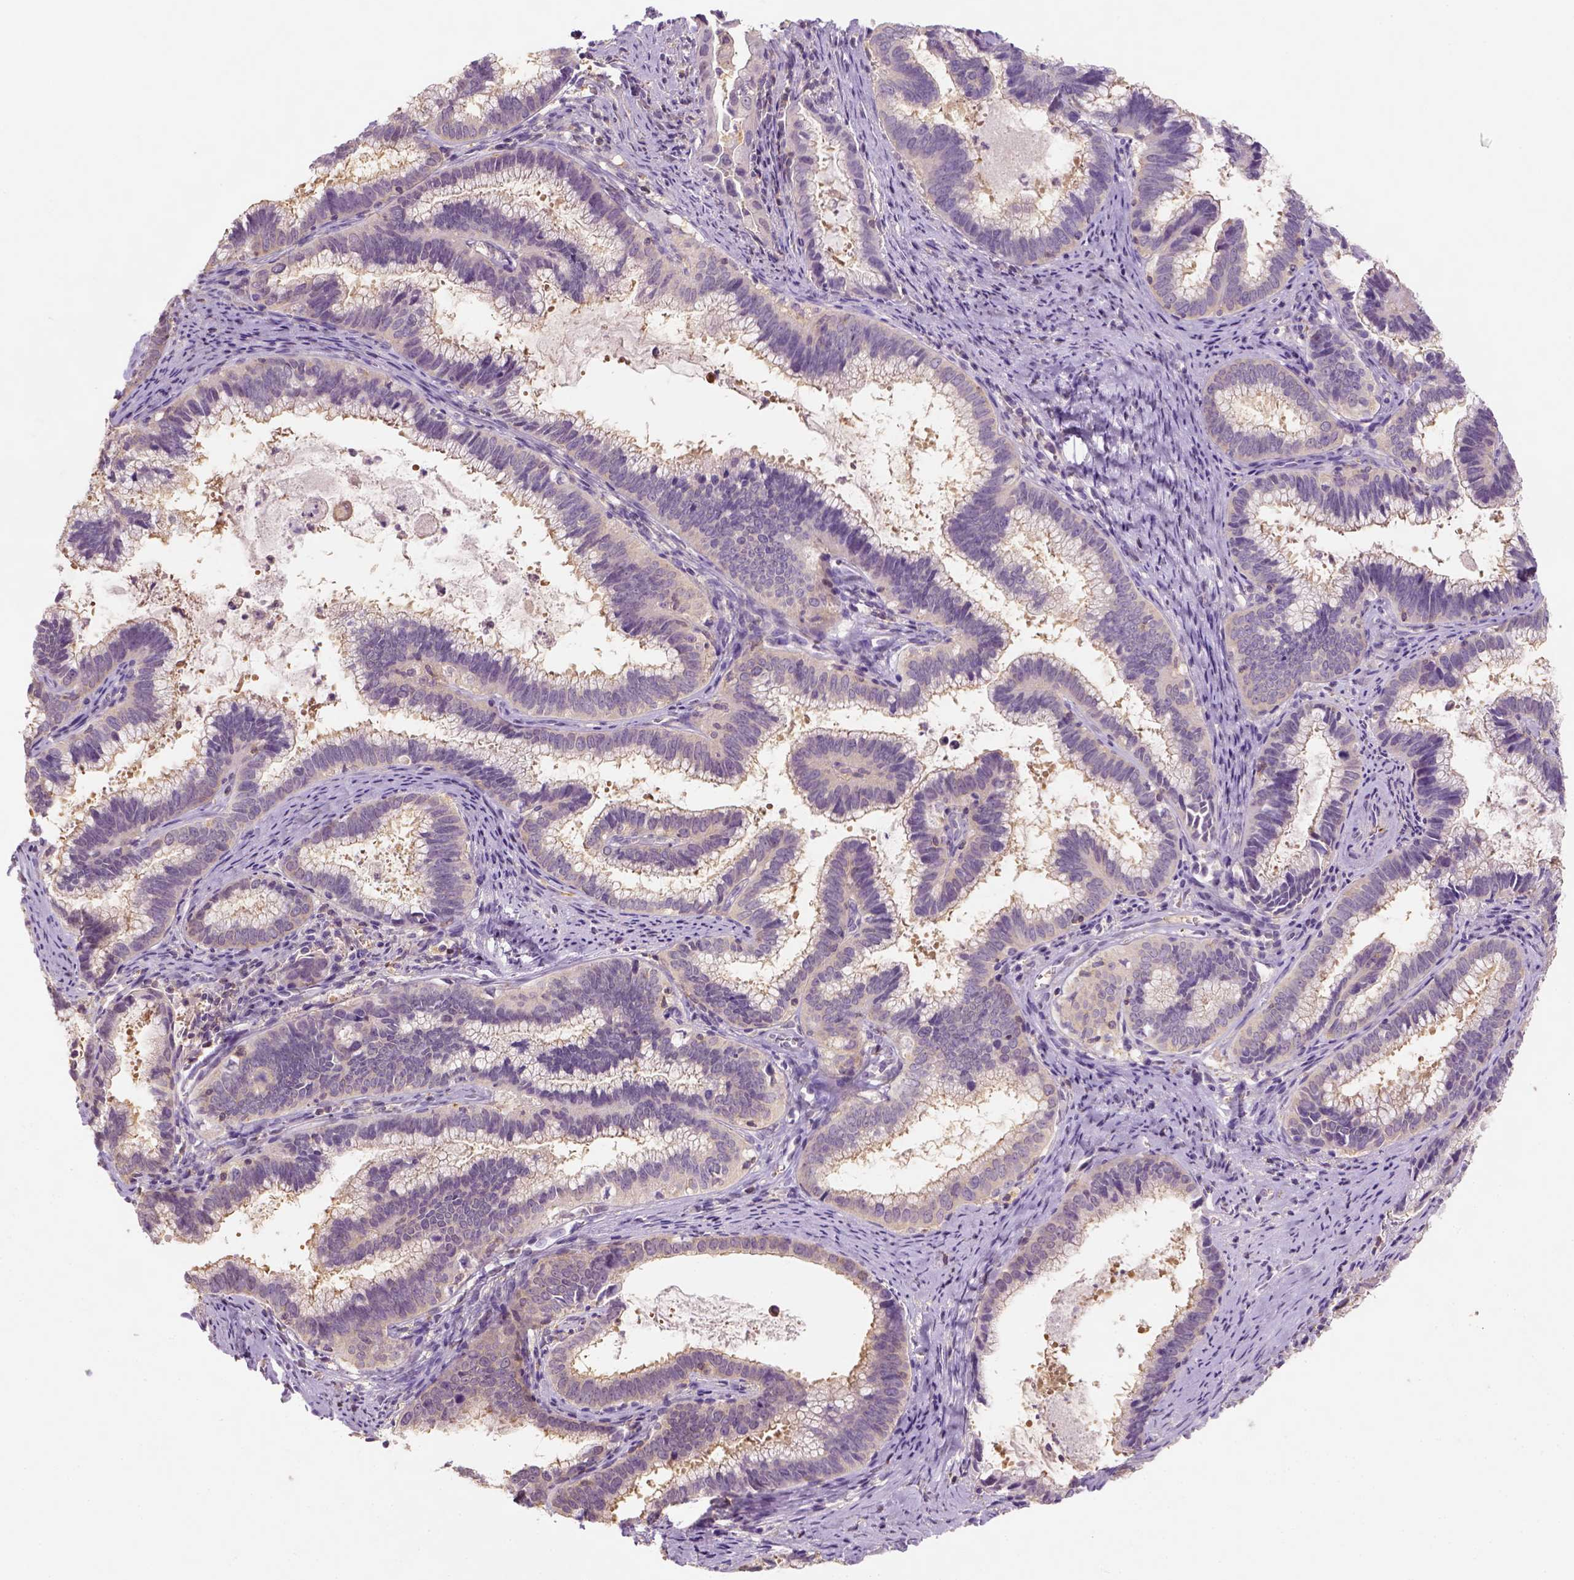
{"staining": {"intensity": "weak", "quantity": ">75%", "location": "cytoplasmic/membranous"}, "tissue": "cervical cancer", "cell_type": "Tumor cells", "image_type": "cancer", "snomed": [{"axis": "morphology", "description": "Adenocarcinoma, NOS"}, {"axis": "topography", "description": "Cervix"}], "caption": "A brown stain labels weak cytoplasmic/membranous staining of a protein in cervical adenocarcinoma tumor cells. (DAB (3,3'-diaminobenzidine) IHC, brown staining for protein, blue staining for nuclei).", "gene": "EPHB1", "patient": {"sex": "female", "age": 61}}